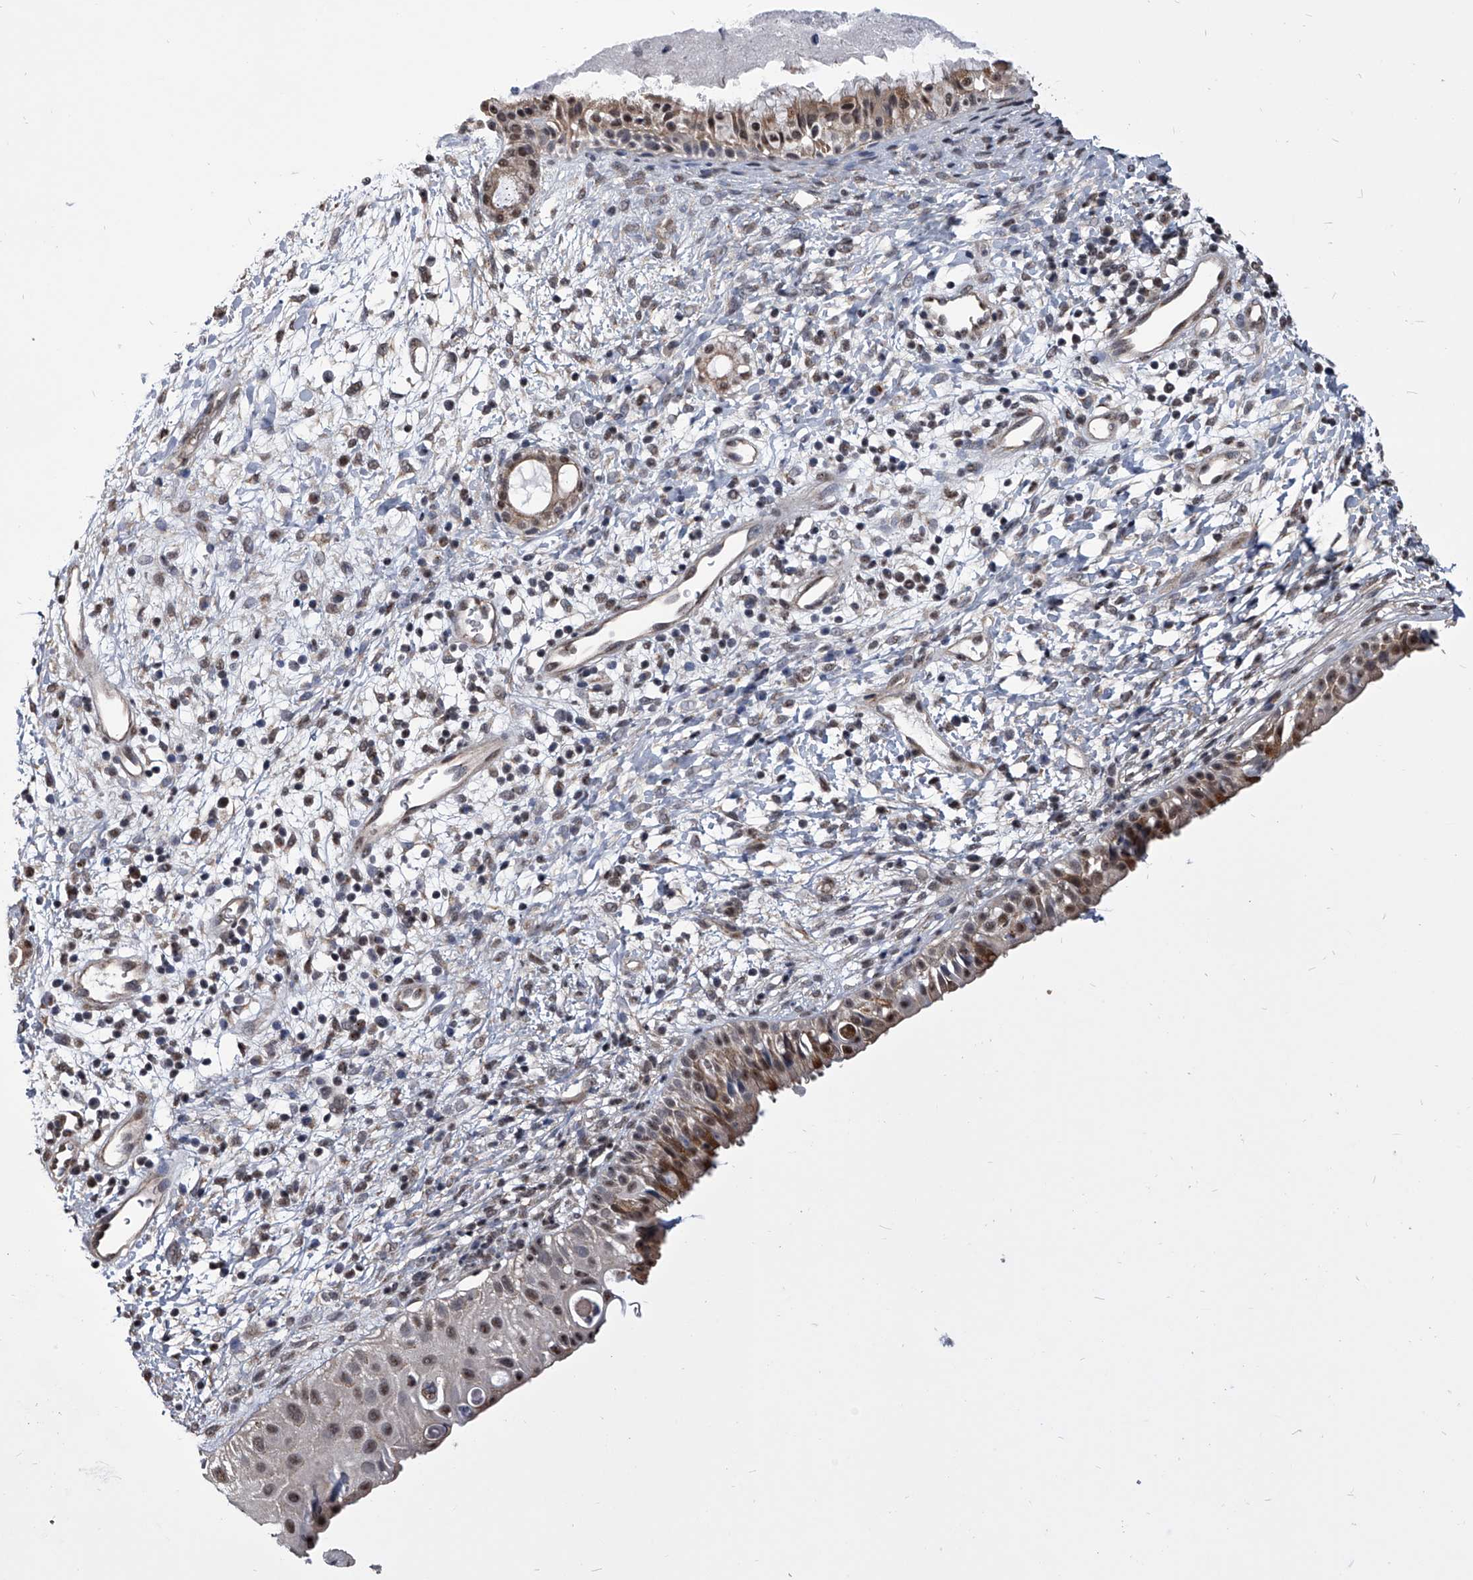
{"staining": {"intensity": "moderate", "quantity": ">75%", "location": "cytoplasmic/membranous,nuclear"}, "tissue": "nasopharynx", "cell_type": "Respiratory epithelial cells", "image_type": "normal", "snomed": [{"axis": "morphology", "description": "Normal tissue, NOS"}, {"axis": "topography", "description": "Nasopharynx"}], "caption": "Immunohistochemistry image of benign human nasopharynx stained for a protein (brown), which demonstrates medium levels of moderate cytoplasmic/membranous,nuclear expression in approximately >75% of respiratory epithelial cells.", "gene": "ZNF76", "patient": {"sex": "male", "age": 22}}